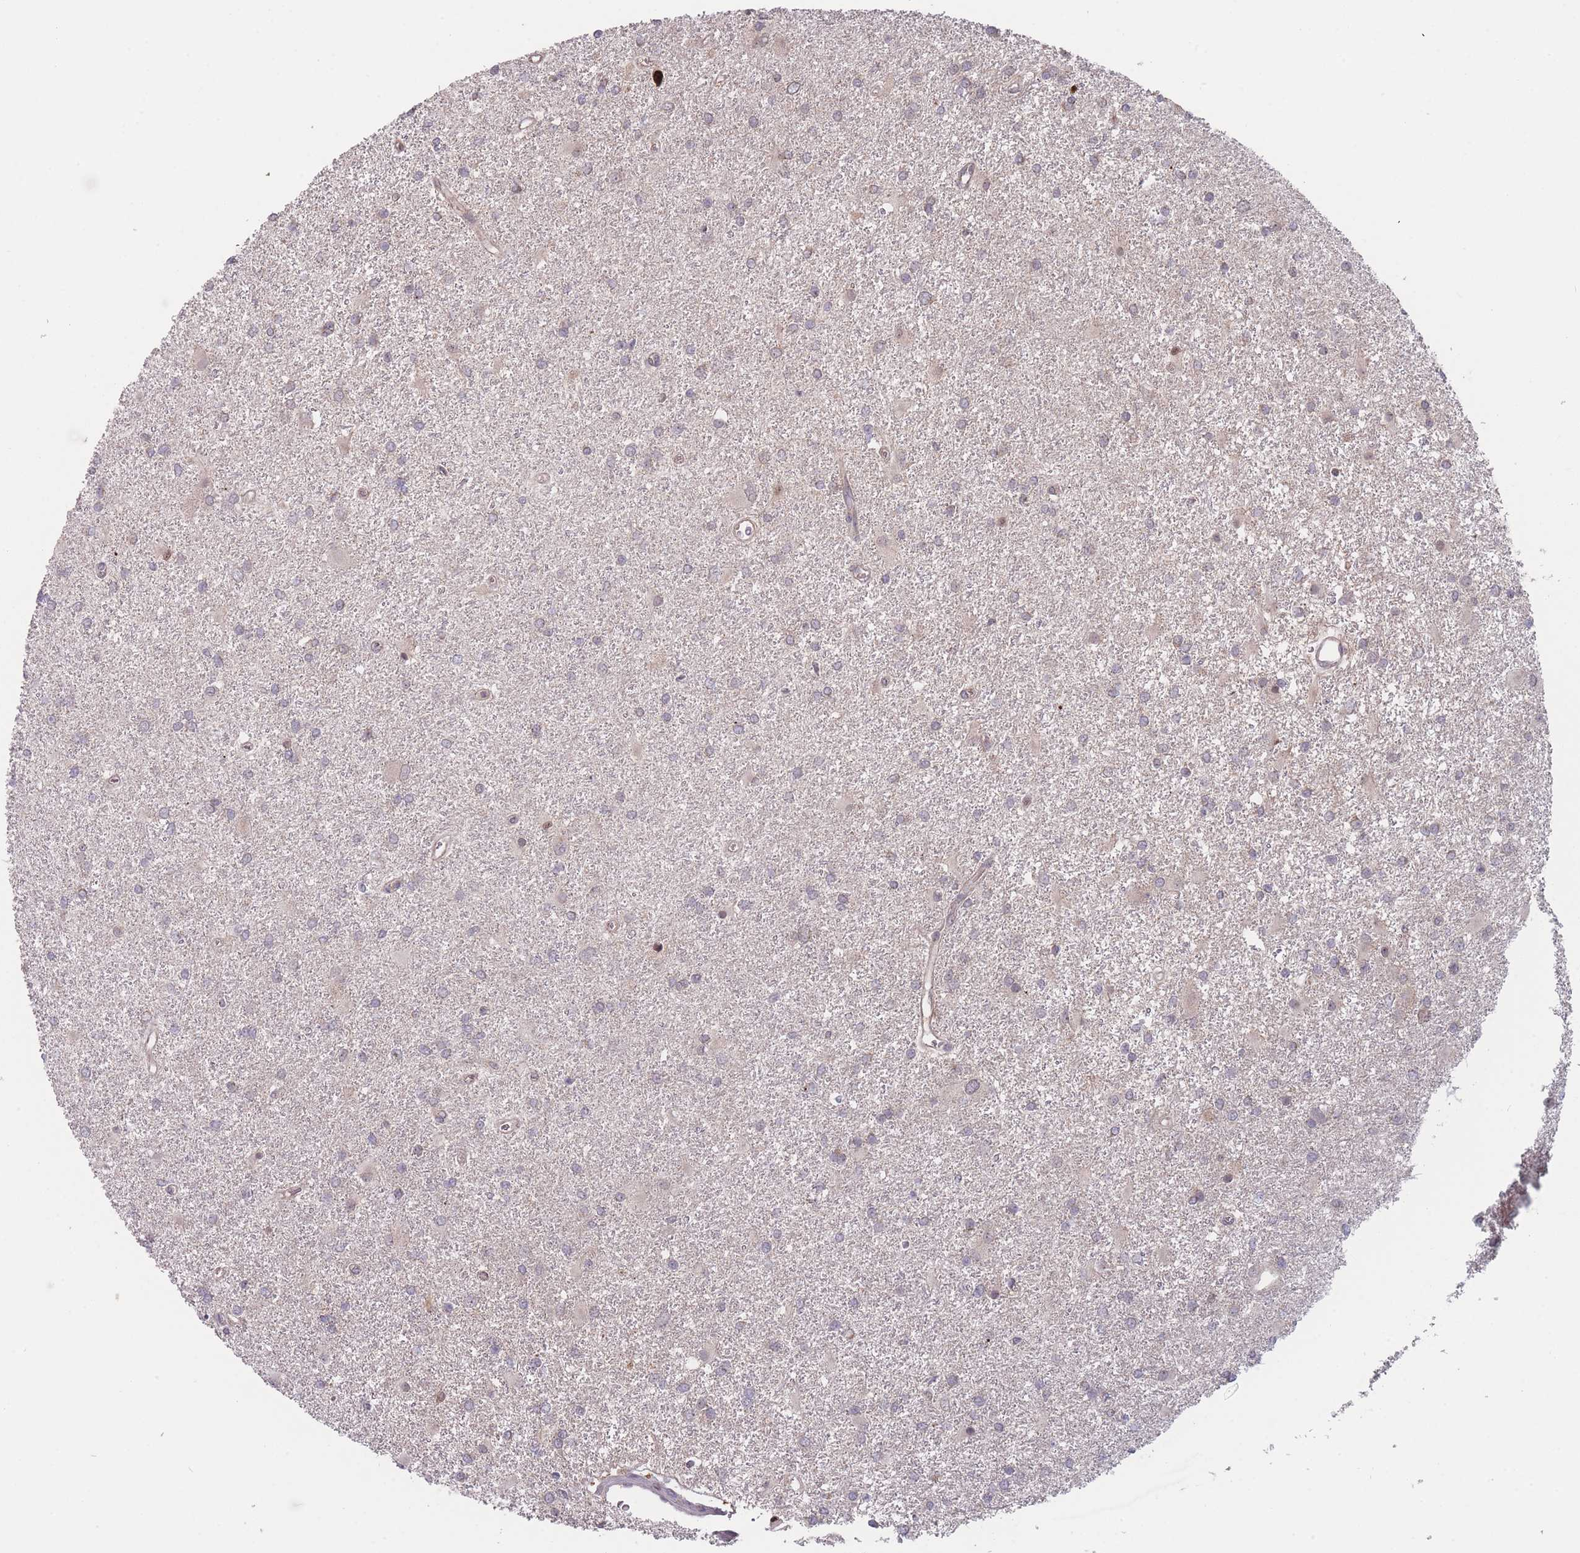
{"staining": {"intensity": "negative", "quantity": "none", "location": "none"}, "tissue": "glioma", "cell_type": "Tumor cells", "image_type": "cancer", "snomed": [{"axis": "morphology", "description": "Glioma, malignant, High grade"}, {"axis": "topography", "description": "Brain"}], "caption": "This is an immunohistochemistry image of human glioma. There is no staining in tumor cells.", "gene": "TMEM232", "patient": {"sex": "female", "age": 50}}